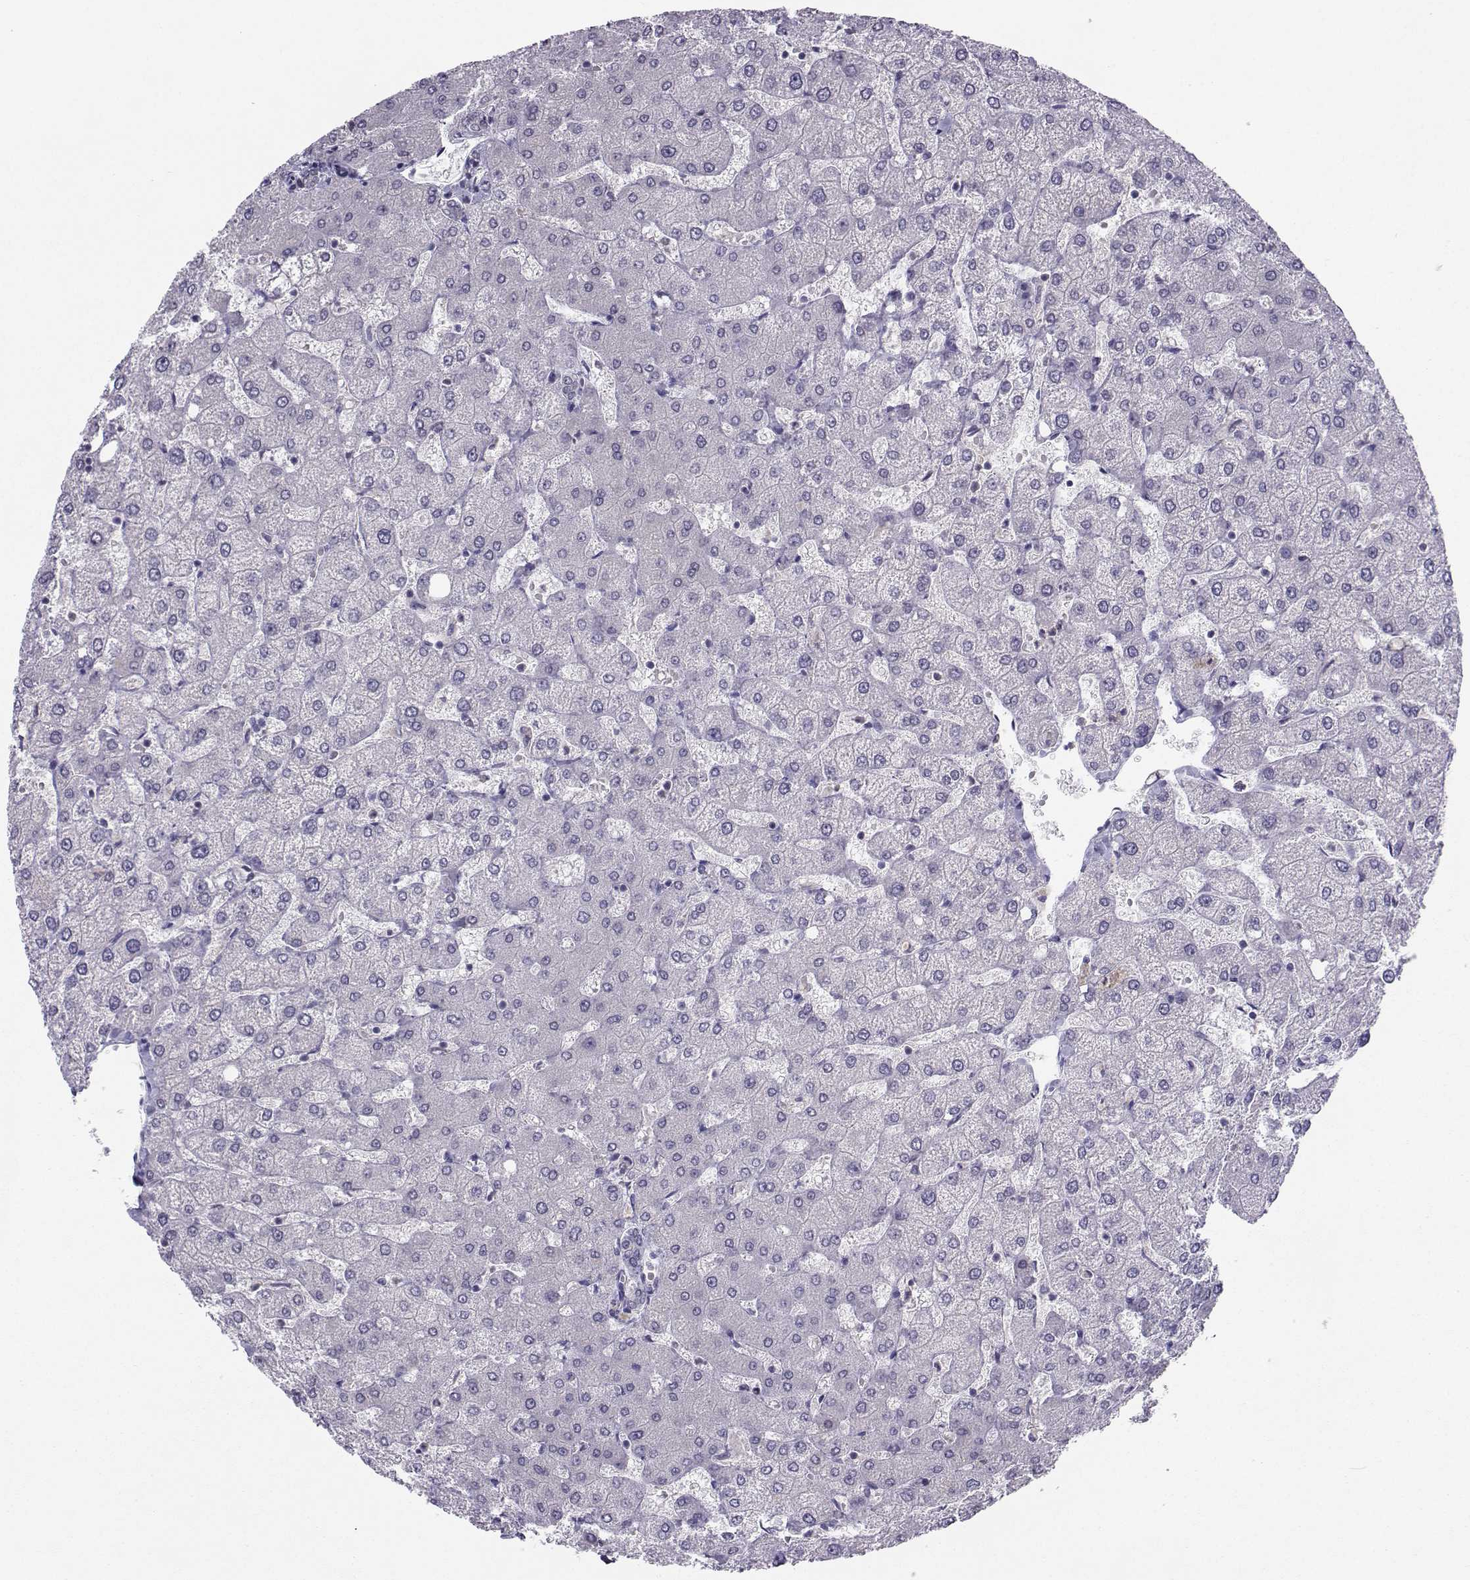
{"staining": {"intensity": "negative", "quantity": "none", "location": "none"}, "tissue": "liver", "cell_type": "Cholangiocytes", "image_type": "normal", "snomed": [{"axis": "morphology", "description": "Normal tissue, NOS"}, {"axis": "topography", "description": "Liver"}], "caption": "IHC histopathology image of benign liver stained for a protein (brown), which shows no expression in cholangiocytes.", "gene": "PGK1", "patient": {"sex": "female", "age": 54}}